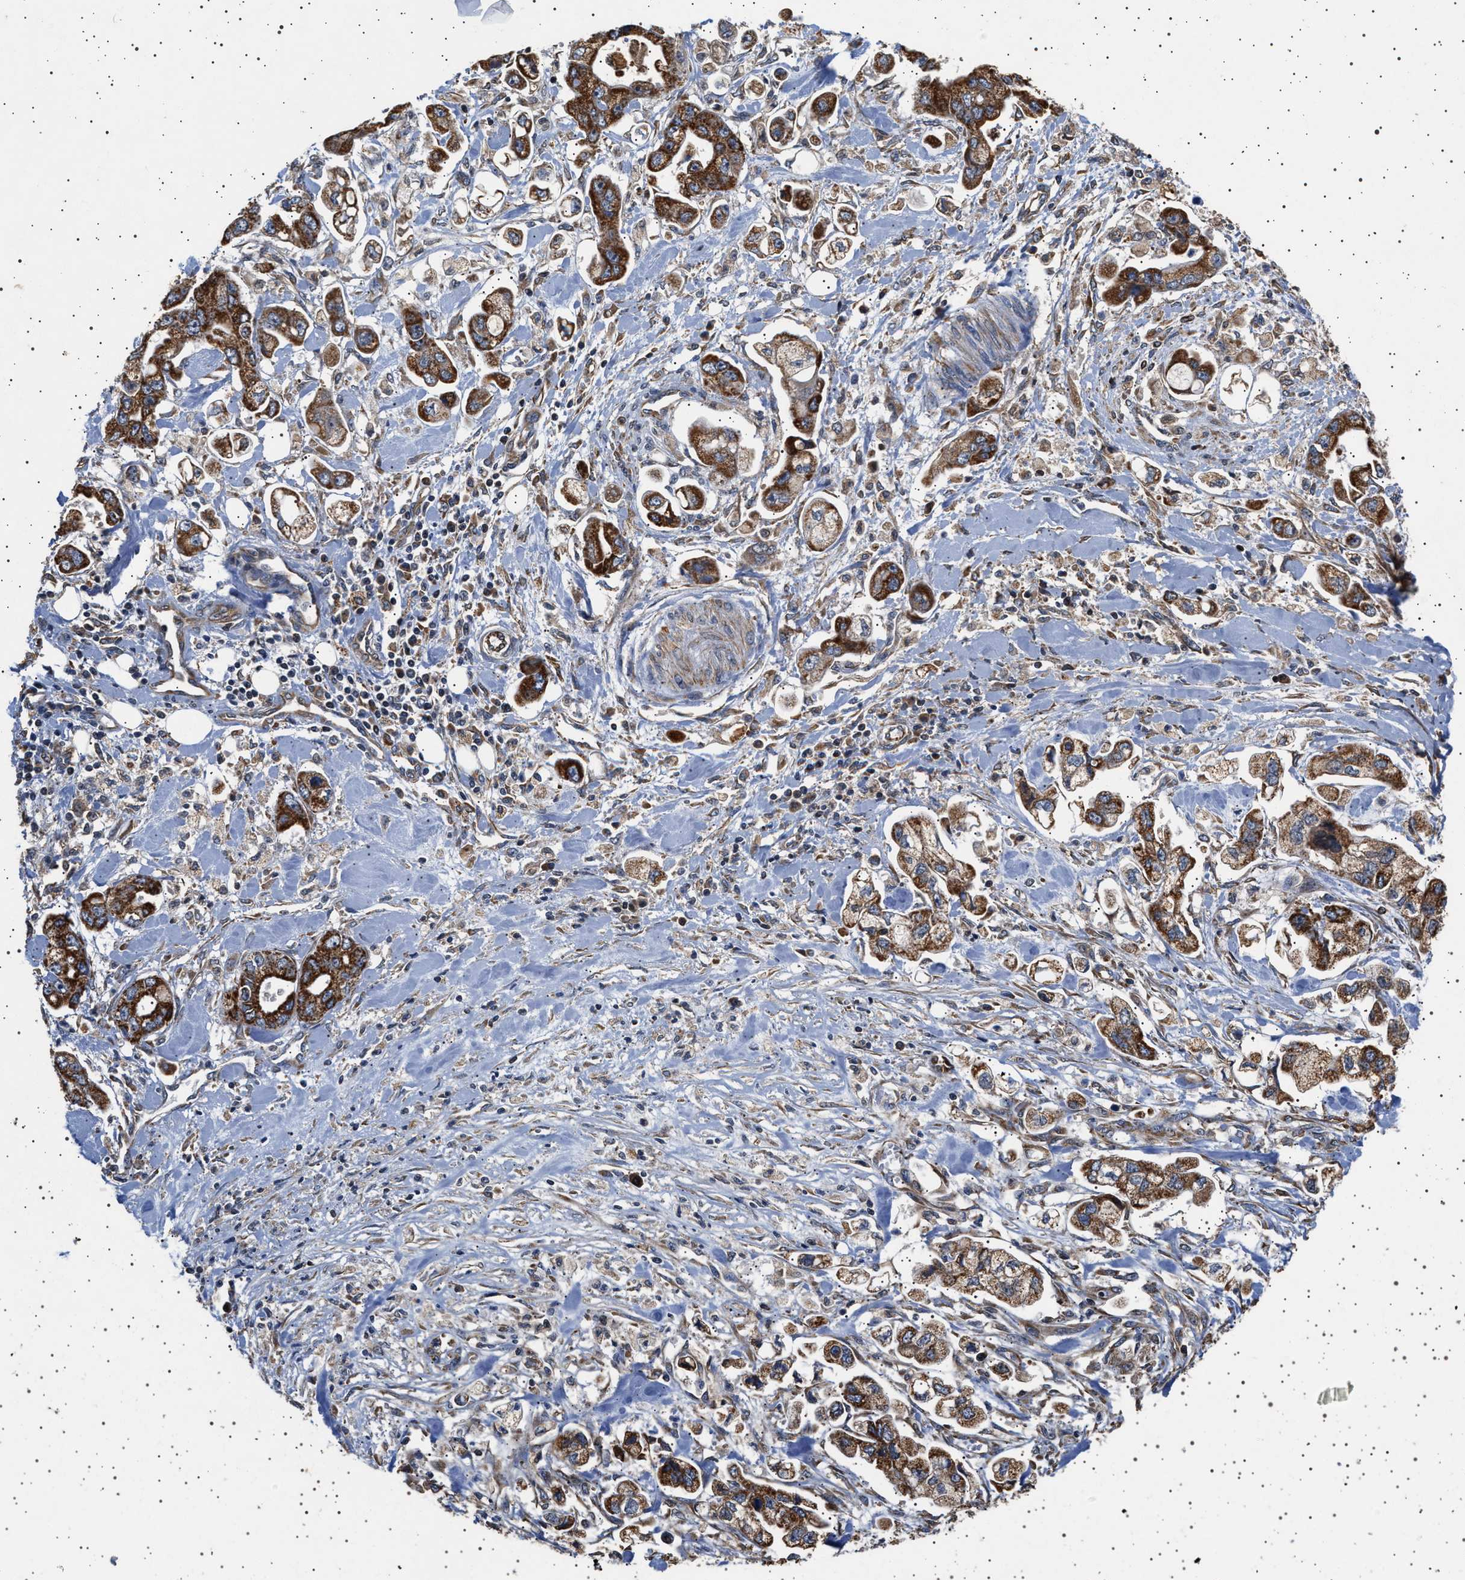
{"staining": {"intensity": "strong", "quantity": ">75%", "location": "cytoplasmic/membranous"}, "tissue": "stomach cancer", "cell_type": "Tumor cells", "image_type": "cancer", "snomed": [{"axis": "morphology", "description": "Normal tissue, NOS"}, {"axis": "morphology", "description": "Adenocarcinoma, NOS"}, {"axis": "topography", "description": "Stomach"}], "caption": "Protein analysis of stomach adenocarcinoma tissue displays strong cytoplasmic/membranous positivity in about >75% of tumor cells.", "gene": "TRUB2", "patient": {"sex": "male", "age": 62}}